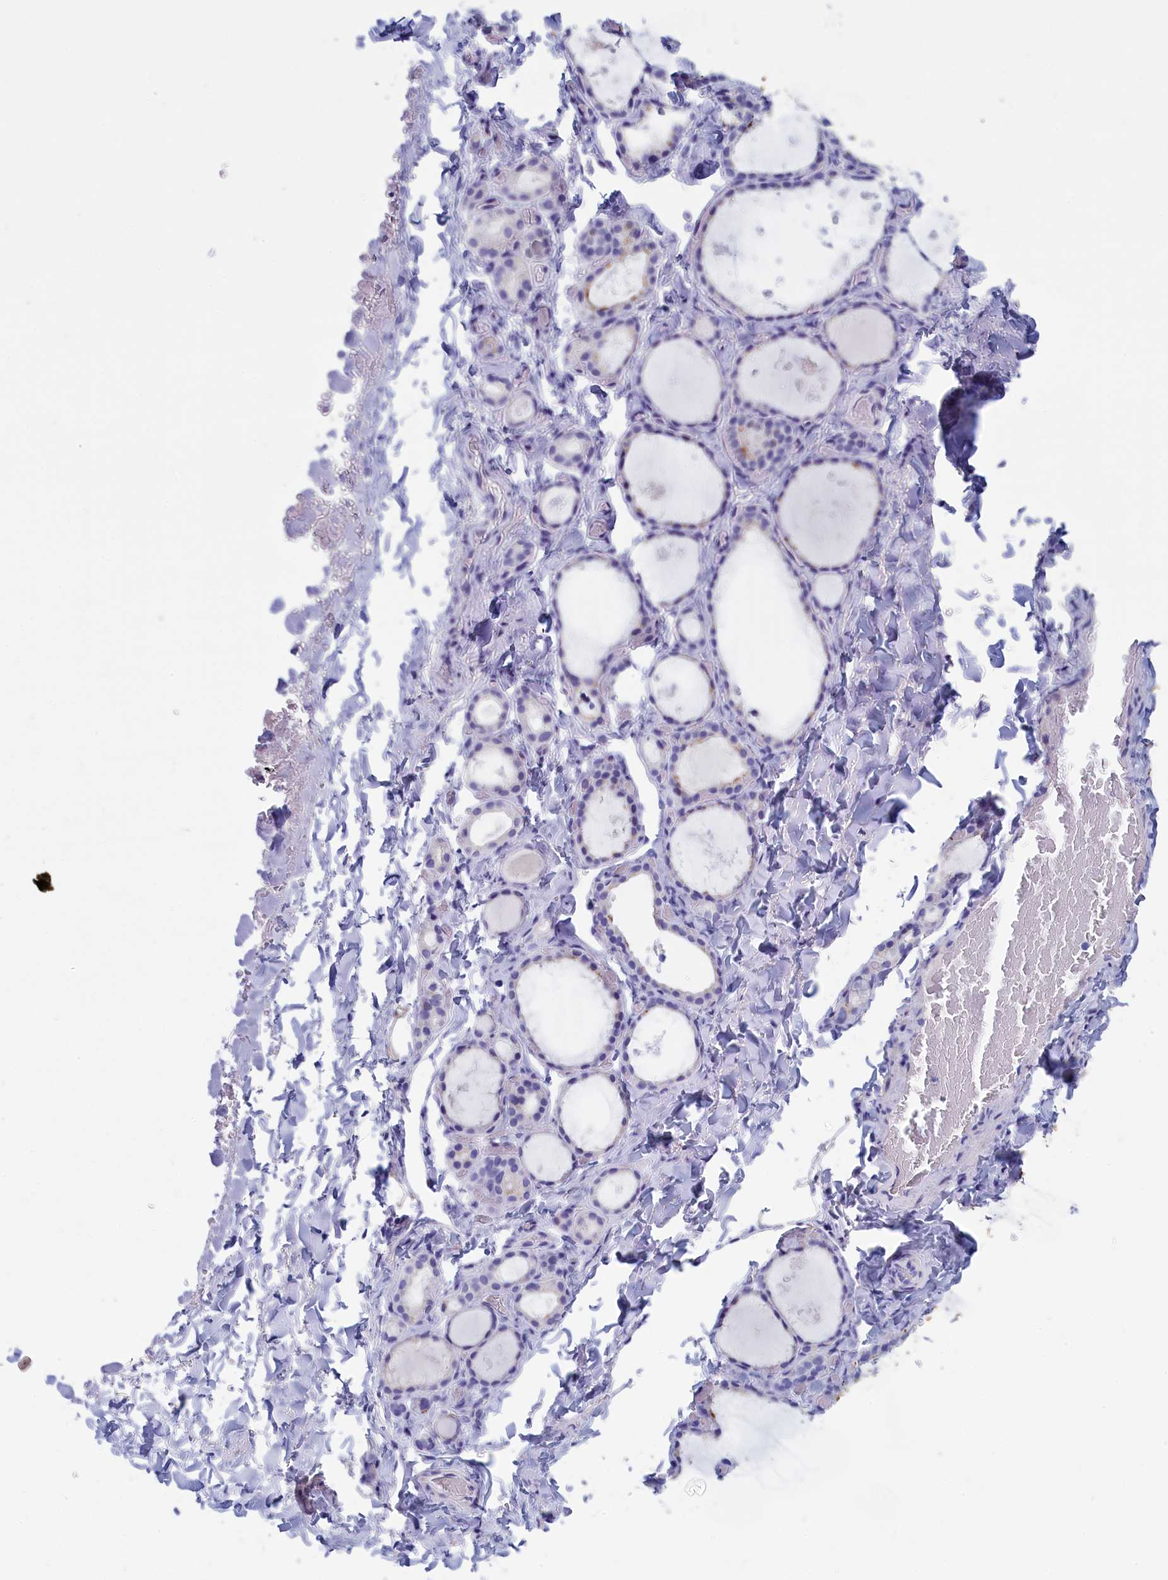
{"staining": {"intensity": "negative", "quantity": "none", "location": "none"}, "tissue": "thyroid gland", "cell_type": "Glandular cells", "image_type": "normal", "snomed": [{"axis": "morphology", "description": "Normal tissue, NOS"}, {"axis": "topography", "description": "Thyroid gland"}], "caption": "DAB (3,3'-diaminobenzidine) immunohistochemical staining of normal thyroid gland shows no significant positivity in glandular cells. (DAB (3,3'-diaminobenzidine) immunohistochemistry (IHC) visualized using brightfield microscopy, high magnification).", "gene": "ANKRD2", "patient": {"sex": "female", "age": 44}}